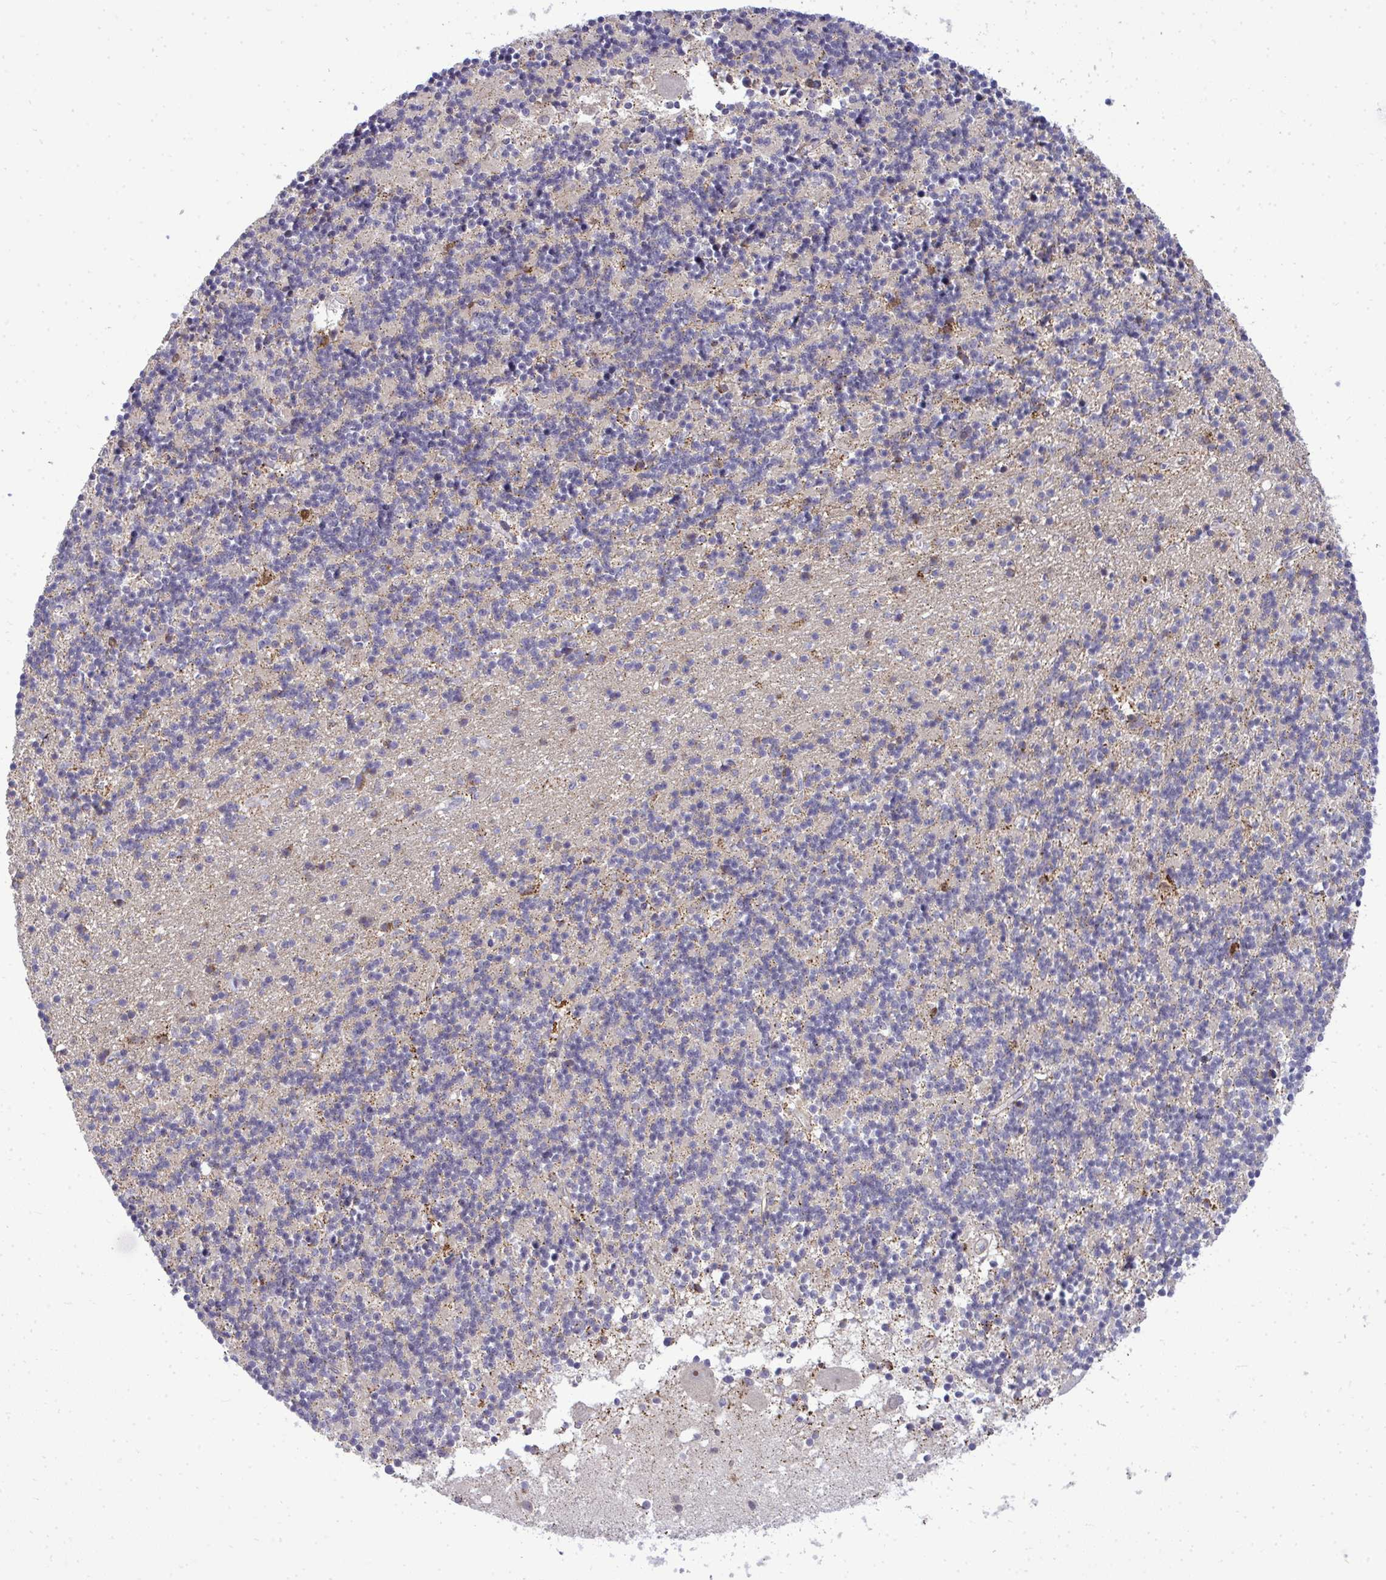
{"staining": {"intensity": "negative", "quantity": "none", "location": "none"}, "tissue": "cerebellum", "cell_type": "Cells in granular layer", "image_type": "normal", "snomed": [{"axis": "morphology", "description": "Normal tissue, NOS"}, {"axis": "topography", "description": "Cerebellum"}], "caption": "Immunohistochemistry (IHC) of normal human cerebellum shows no staining in cells in granular layer.", "gene": "XAF1", "patient": {"sex": "male", "age": 54}}